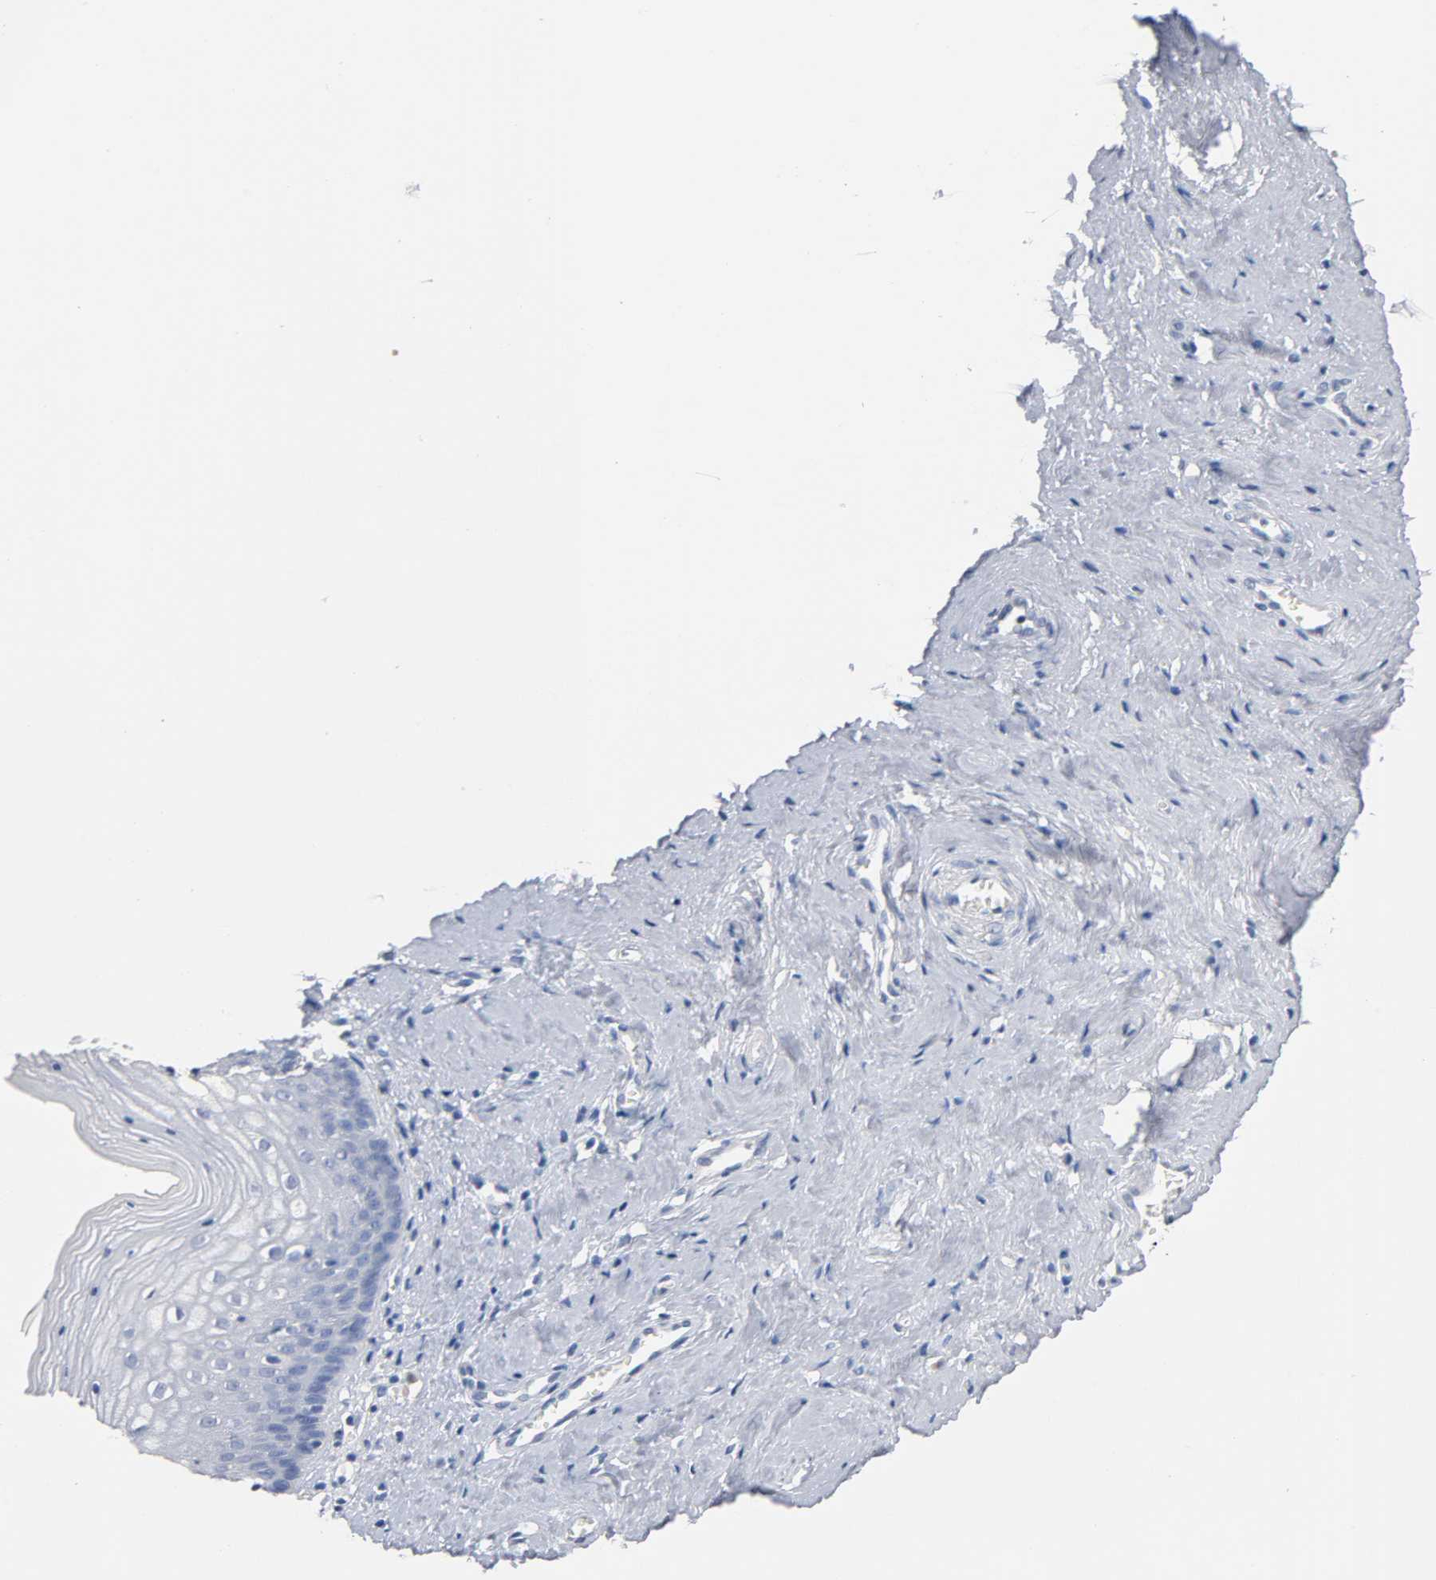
{"staining": {"intensity": "negative", "quantity": "none", "location": "none"}, "tissue": "vagina", "cell_type": "Squamous epithelial cells", "image_type": "normal", "snomed": [{"axis": "morphology", "description": "Normal tissue, NOS"}, {"axis": "topography", "description": "Vagina"}], "caption": "Immunohistochemical staining of benign vagina exhibits no significant expression in squamous epithelial cells.", "gene": "ZCCHC13", "patient": {"sex": "female", "age": 46}}